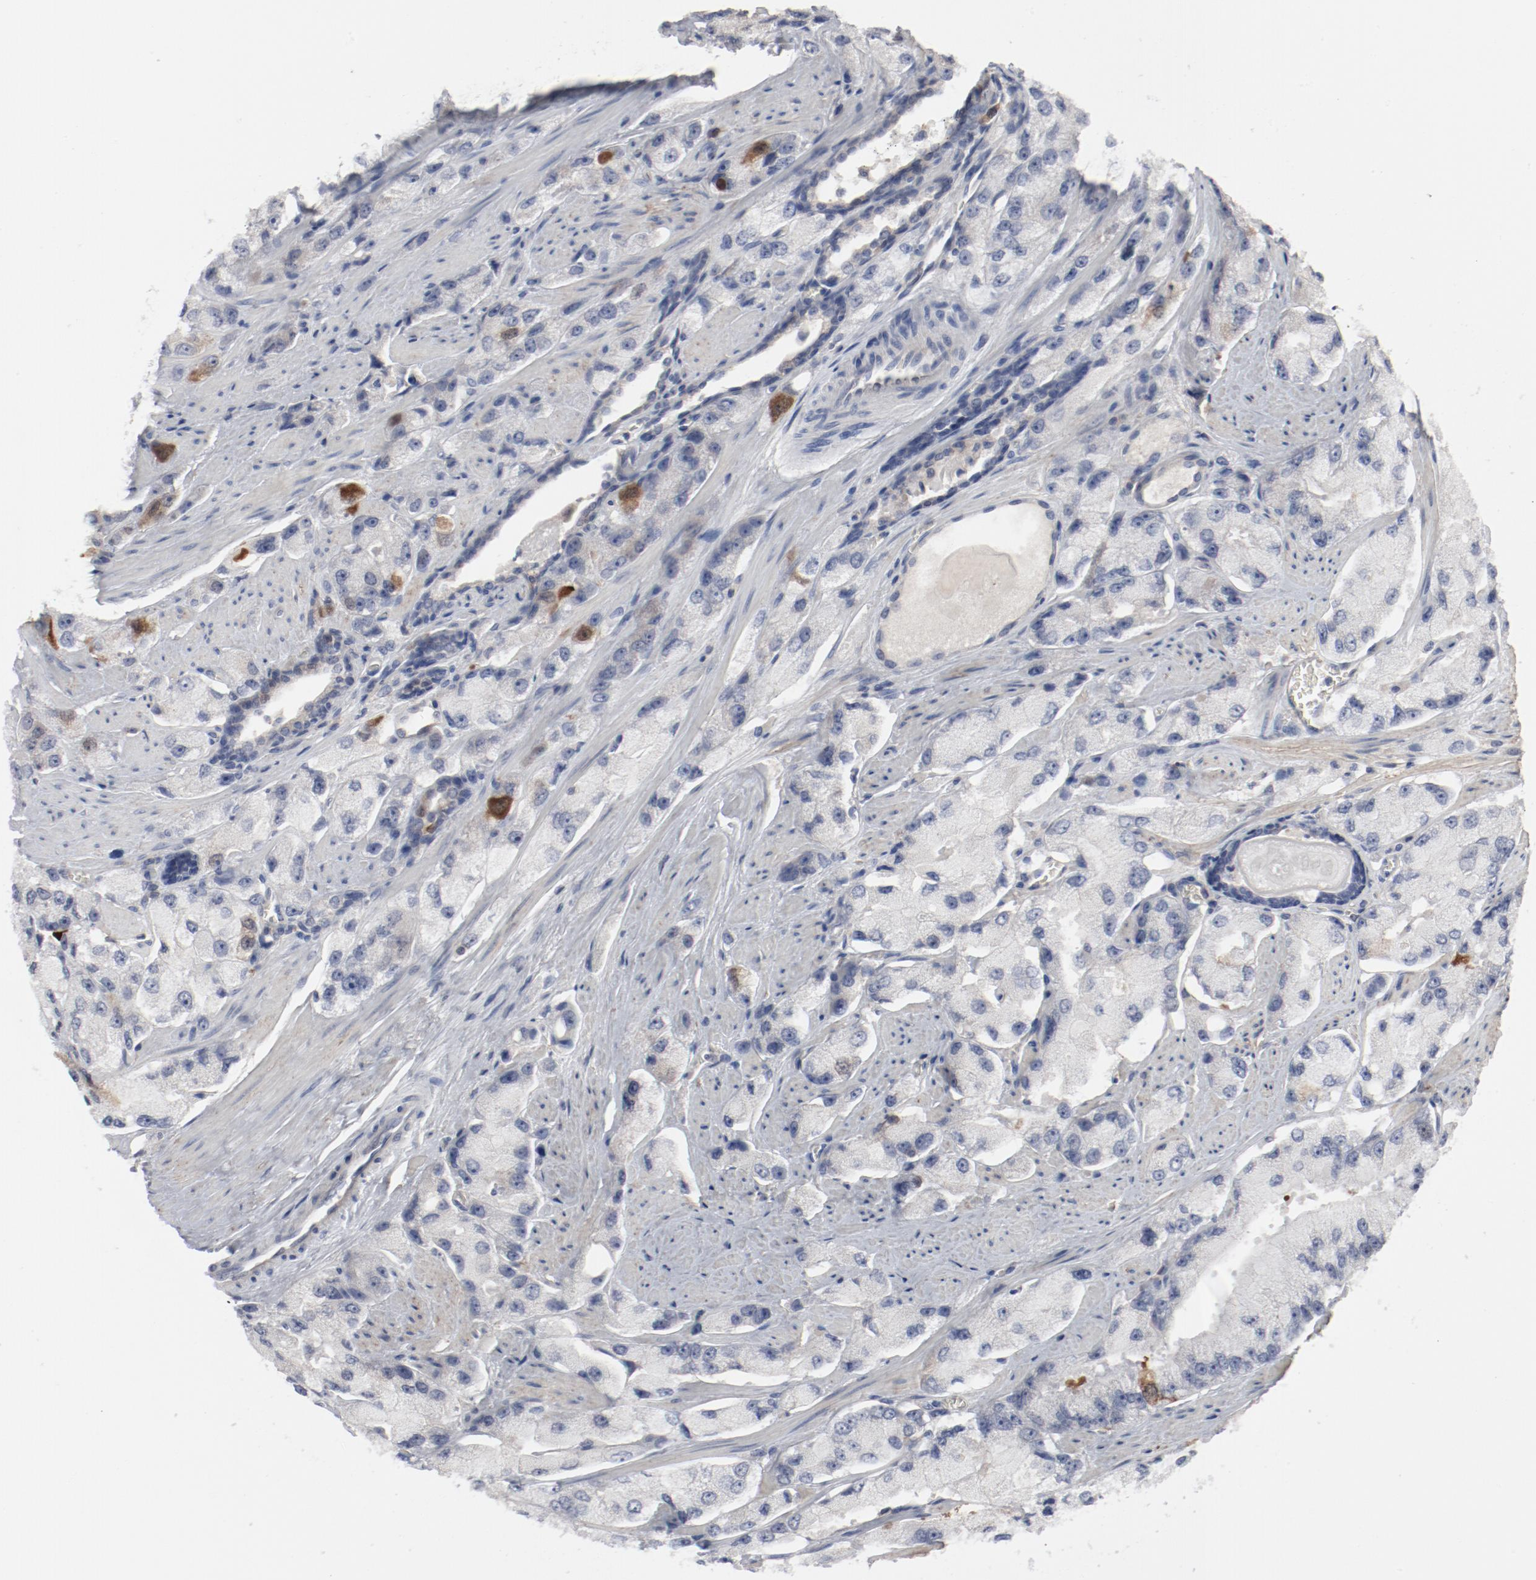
{"staining": {"intensity": "moderate", "quantity": "<25%", "location": "cytoplasmic/membranous"}, "tissue": "prostate cancer", "cell_type": "Tumor cells", "image_type": "cancer", "snomed": [{"axis": "morphology", "description": "Adenocarcinoma, High grade"}, {"axis": "topography", "description": "Prostate"}], "caption": "DAB immunohistochemical staining of prostate high-grade adenocarcinoma demonstrates moderate cytoplasmic/membranous protein positivity in approximately <25% of tumor cells. (Stains: DAB in brown, nuclei in blue, Microscopy: brightfield microscopy at high magnification).", "gene": "CDK1", "patient": {"sex": "male", "age": 58}}